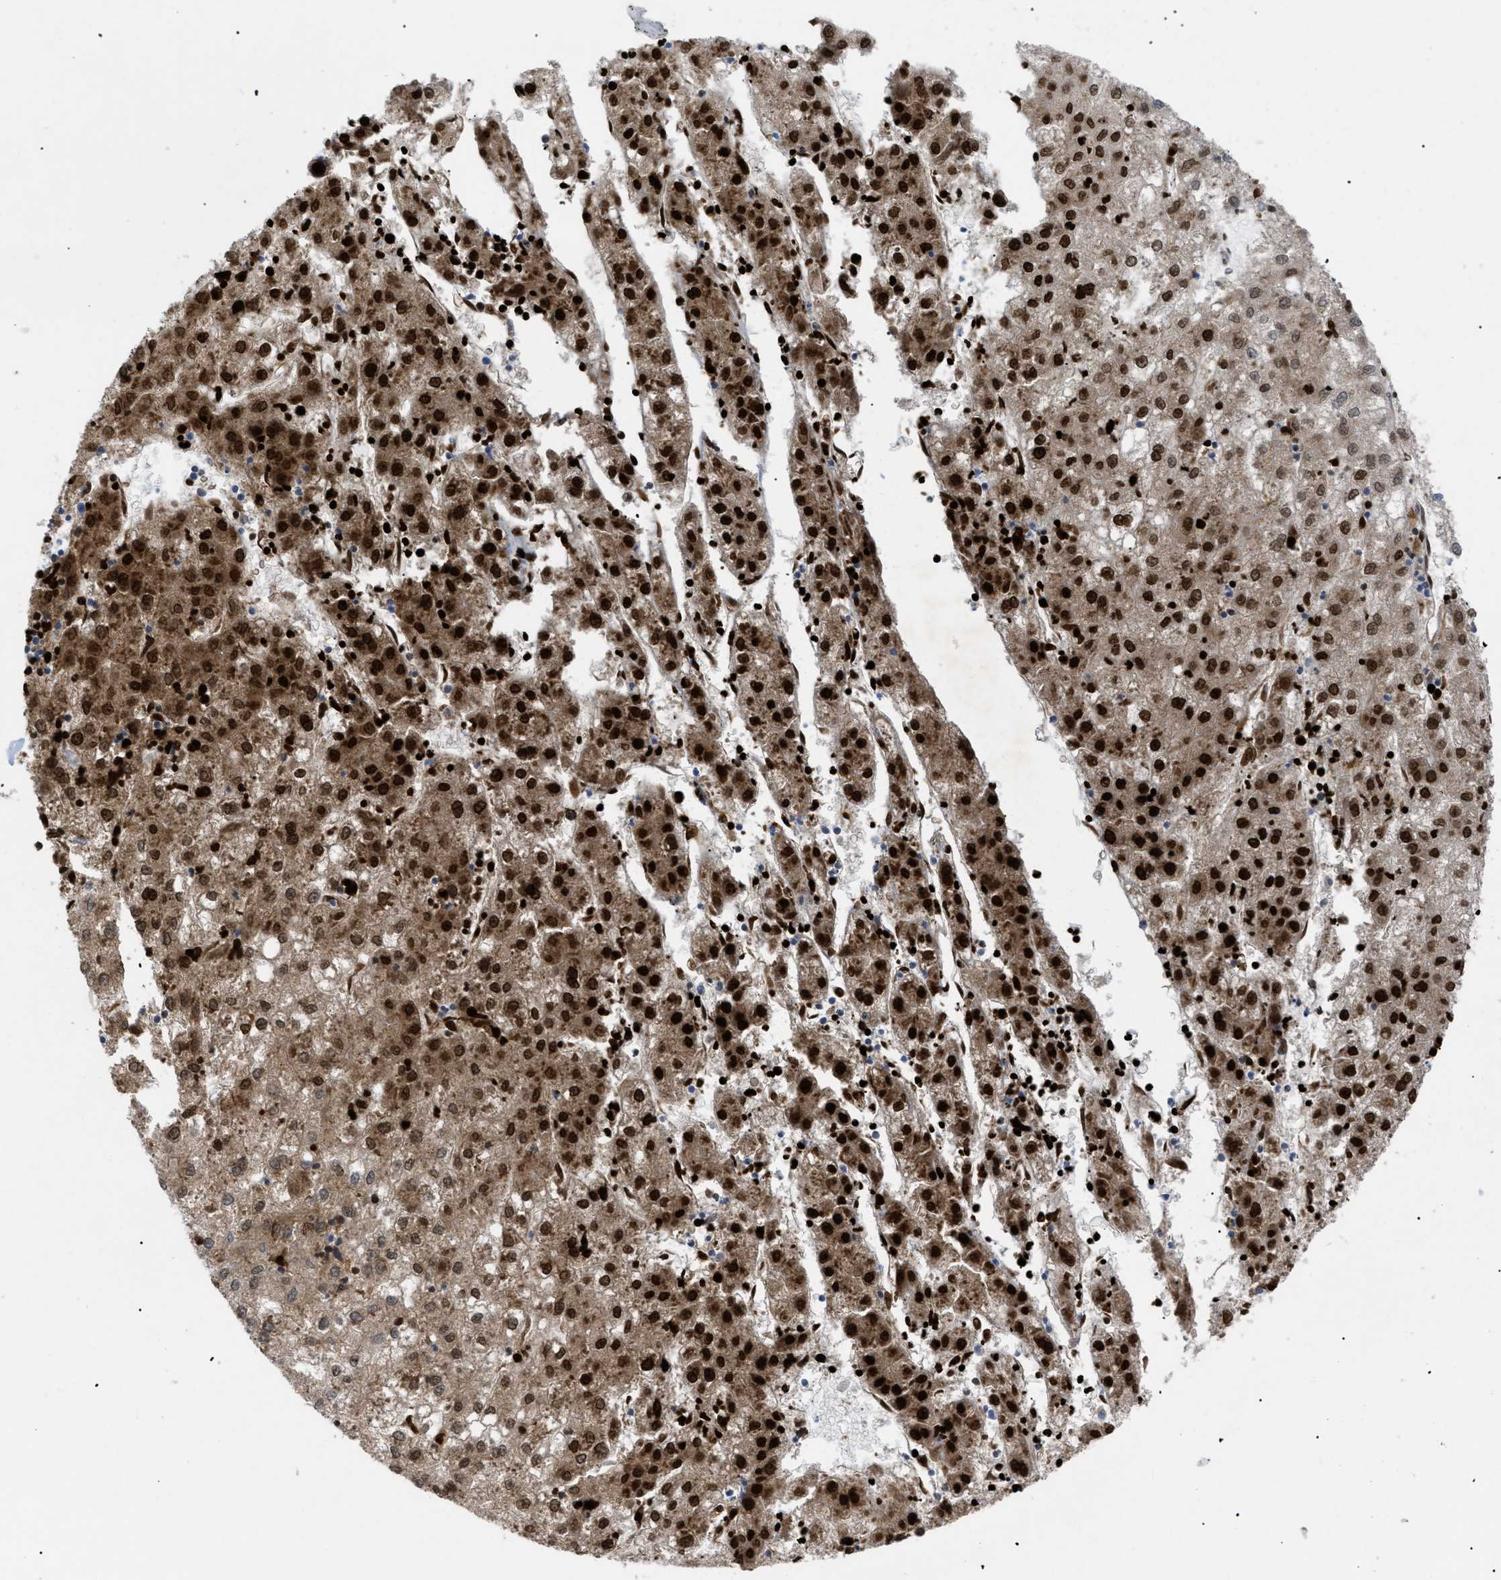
{"staining": {"intensity": "strong", "quantity": ">75%", "location": "cytoplasmic/membranous,nuclear"}, "tissue": "liver cancer", "cell_type": "Tumor cells", "image_type": "cancer", "snomed": [{"axis": "morphology", "description": "Carcinoma, Hepatocellular, NOS"}, {"axis": "topography", "description": "Liver"}], "caption": "Immunohistochemical staining of liver cancer (hepatocellular carcinoma) shows high levels of strong cytoplasmic/membranous and nuclear protein staining in approximately >75% of tumor cells.", "gene": "SLC50A1", "patient": {"sex": "male", "age": 72}}